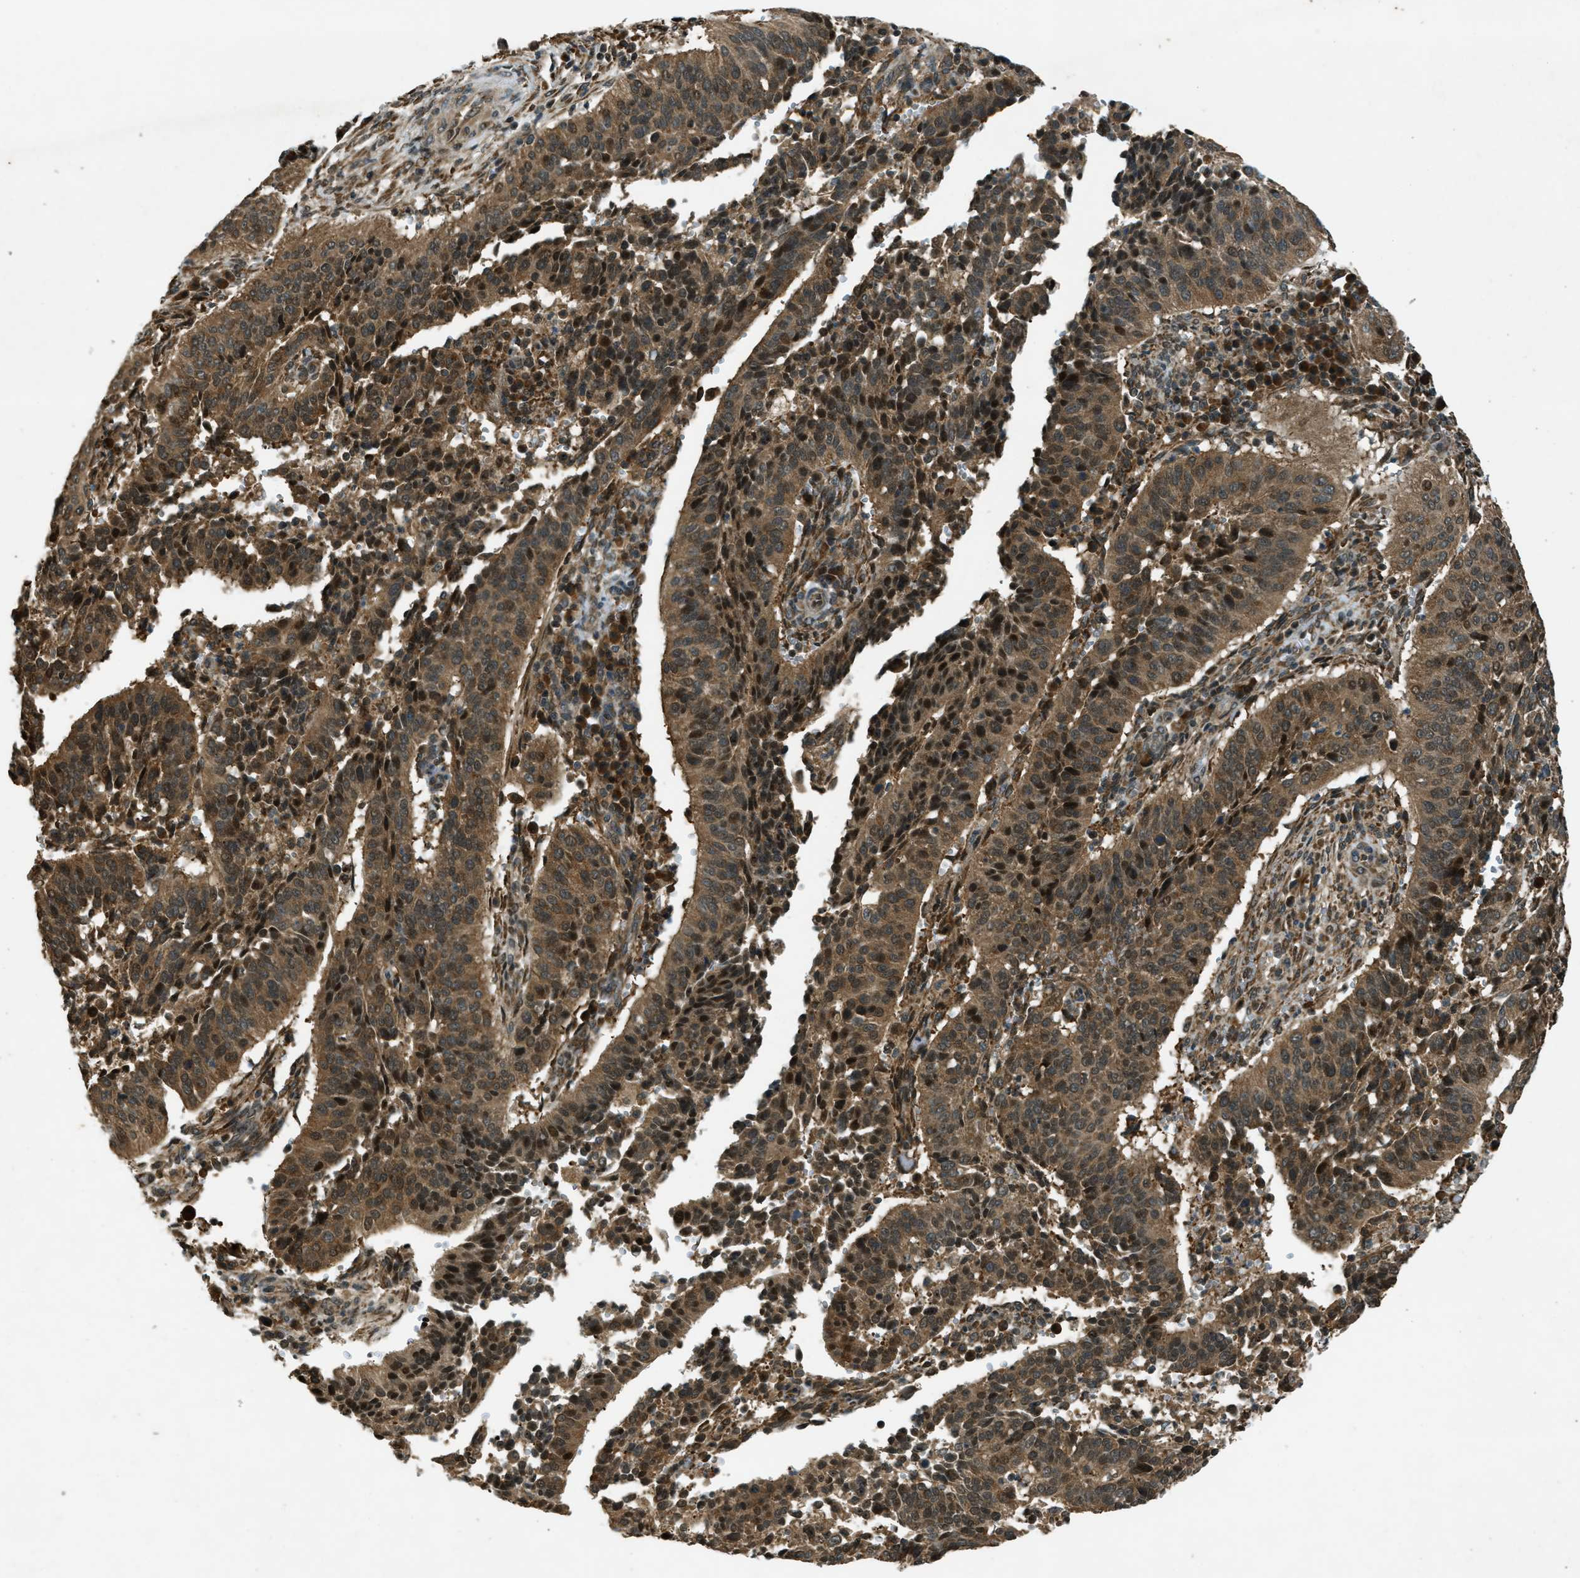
{"staining": {"intensity": "moderate", "quantity": ">75%", "location": "cytoplasmic/membranous,nuclear"}, "tissue": "cervical cancer", "cell_type": "Tumor cells", "image_type": "cancer", "snomed": [{"axis": "morphology", "description": "Normal tissue, NOS"}, {"axis": "morphology", "description": "Squamous cell carcinoma, NOS"}, {"axis": "topography", "description": "Cervix"}], "caption": "Protein analysis of cervical cancer tissue shows moderate cytoplasmic/membranous and nuclear positivity in approximately >75% of tumor cells.", "gene": "EIF2AK3", "patient": {"sex": "female", "age": 39}}